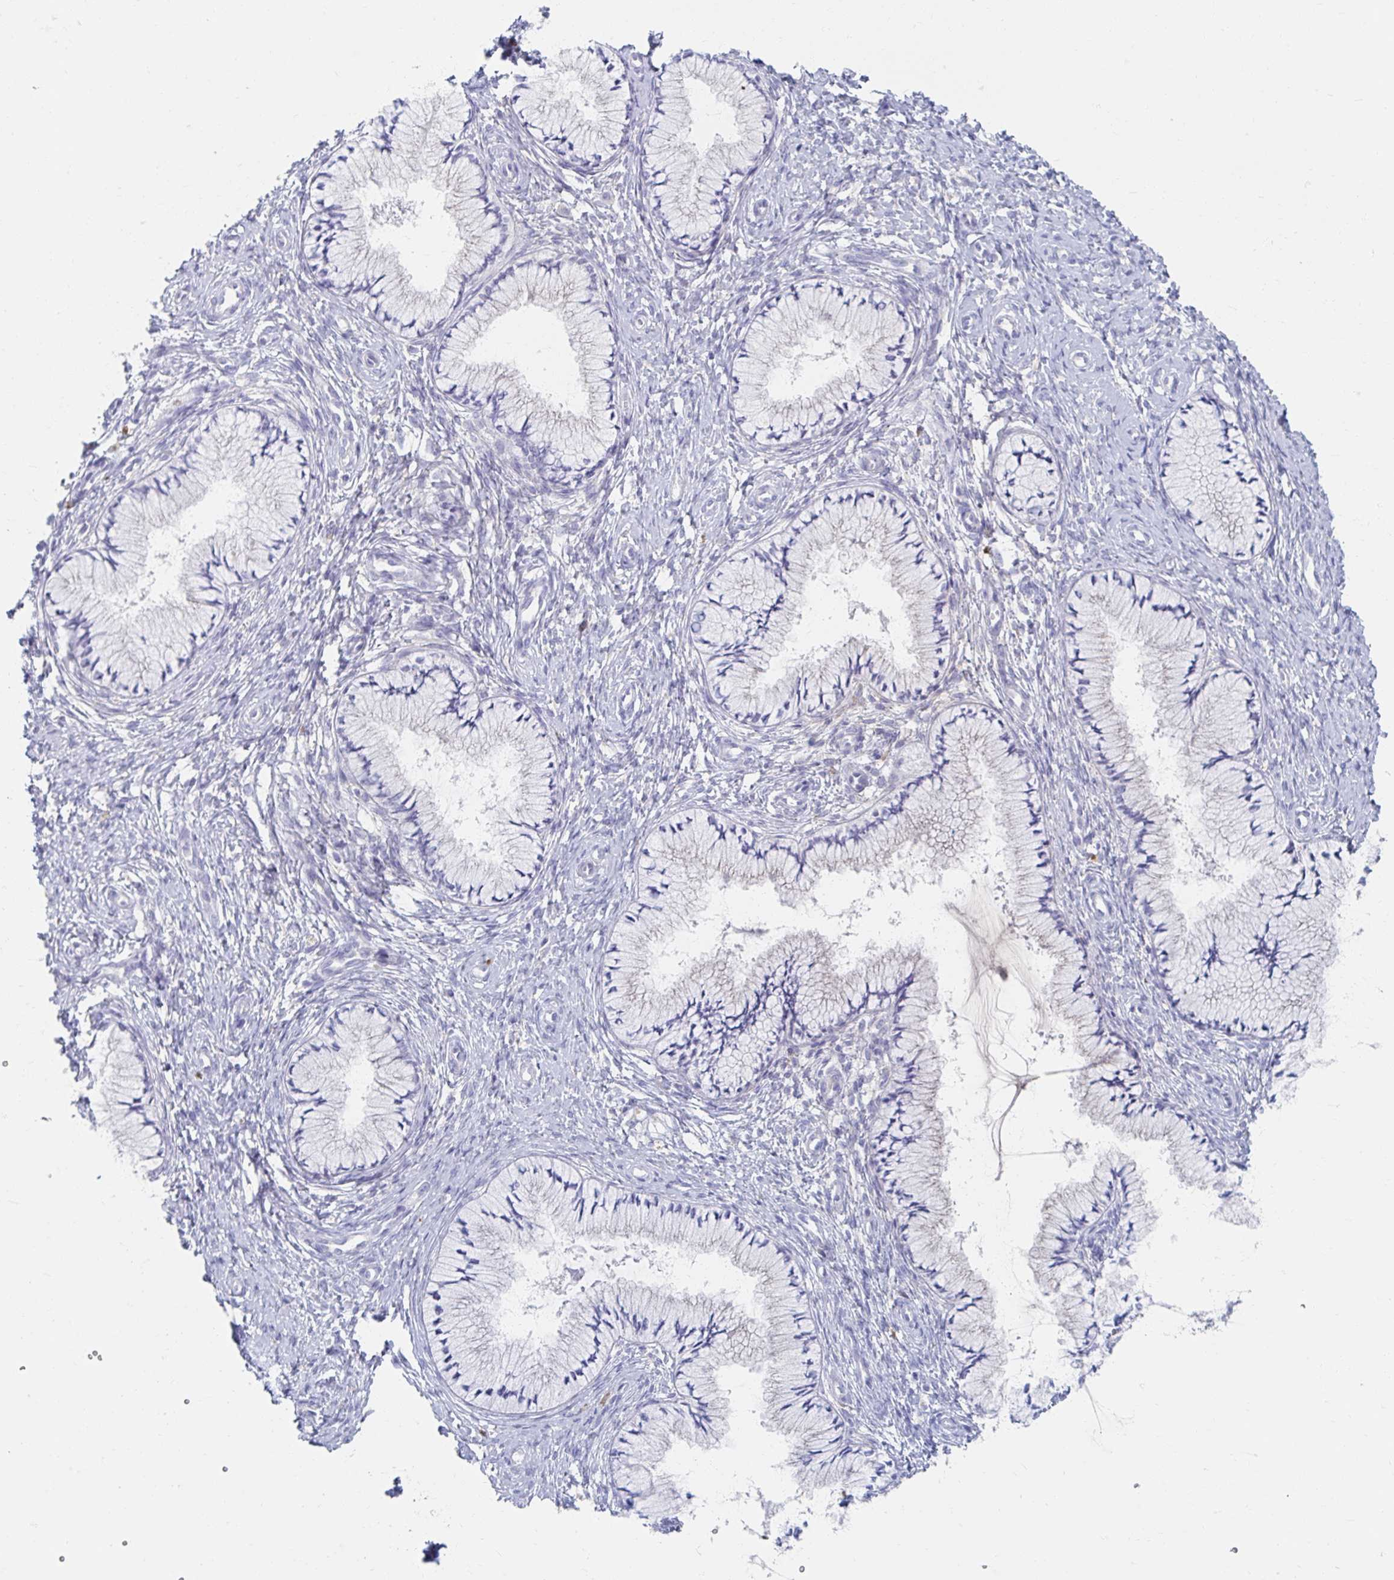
{"staining": {"intensity": "negative", "quantity": "none", "location": "none"}, "tissue": "cervix", "cell_type": "Glandular cells", "image_type": "normal", "snomed": [{"axis": "morphology", "description": "Normal tissue, NOS"}, {"axis": "topography", "description": "Cervix"}], "caption": "Glandular cells show no significant expression in normal cervix.", "gene": "MYLK2", "patient": {"sex": "female", "age": 37}}